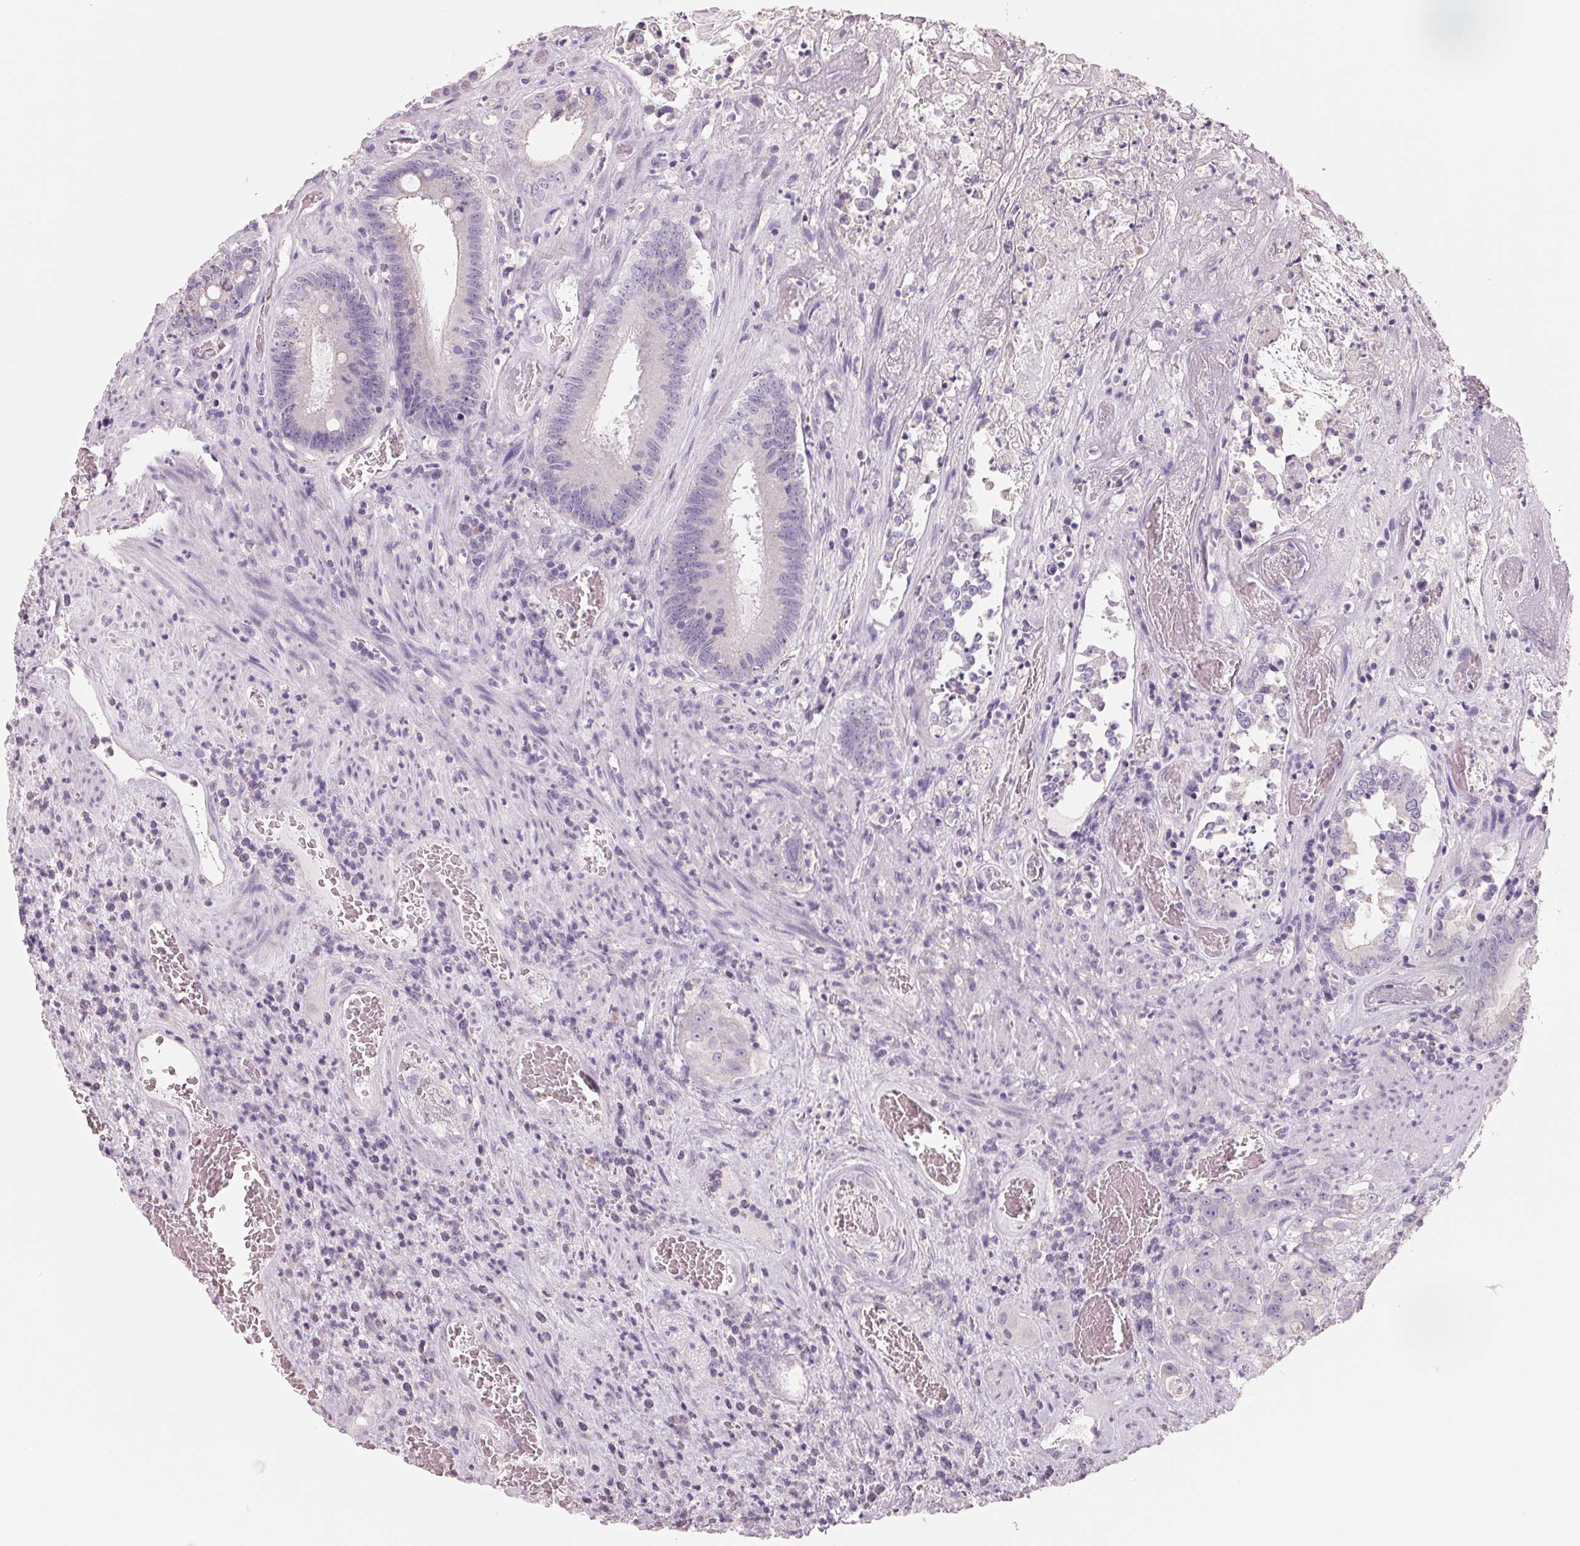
{"staining": {"intensity": "negative", "quantity": "none", "location": "none"}, "tissue": "colorectal cancer", "cell_type": "Tumor cells", "image_type": "cancer", "snomed": [{"axis": "morphology", "description": "Adenocarcinoma, NOS"}, {"axis": "topography", "description": "Rectum"}], "caption": "Tumor cells show no significant protein positivity in colorectal cancer. Nuclei are stained in blue.", "gene": "FTCD", "patient": {"sex": "female", "age": 62}}